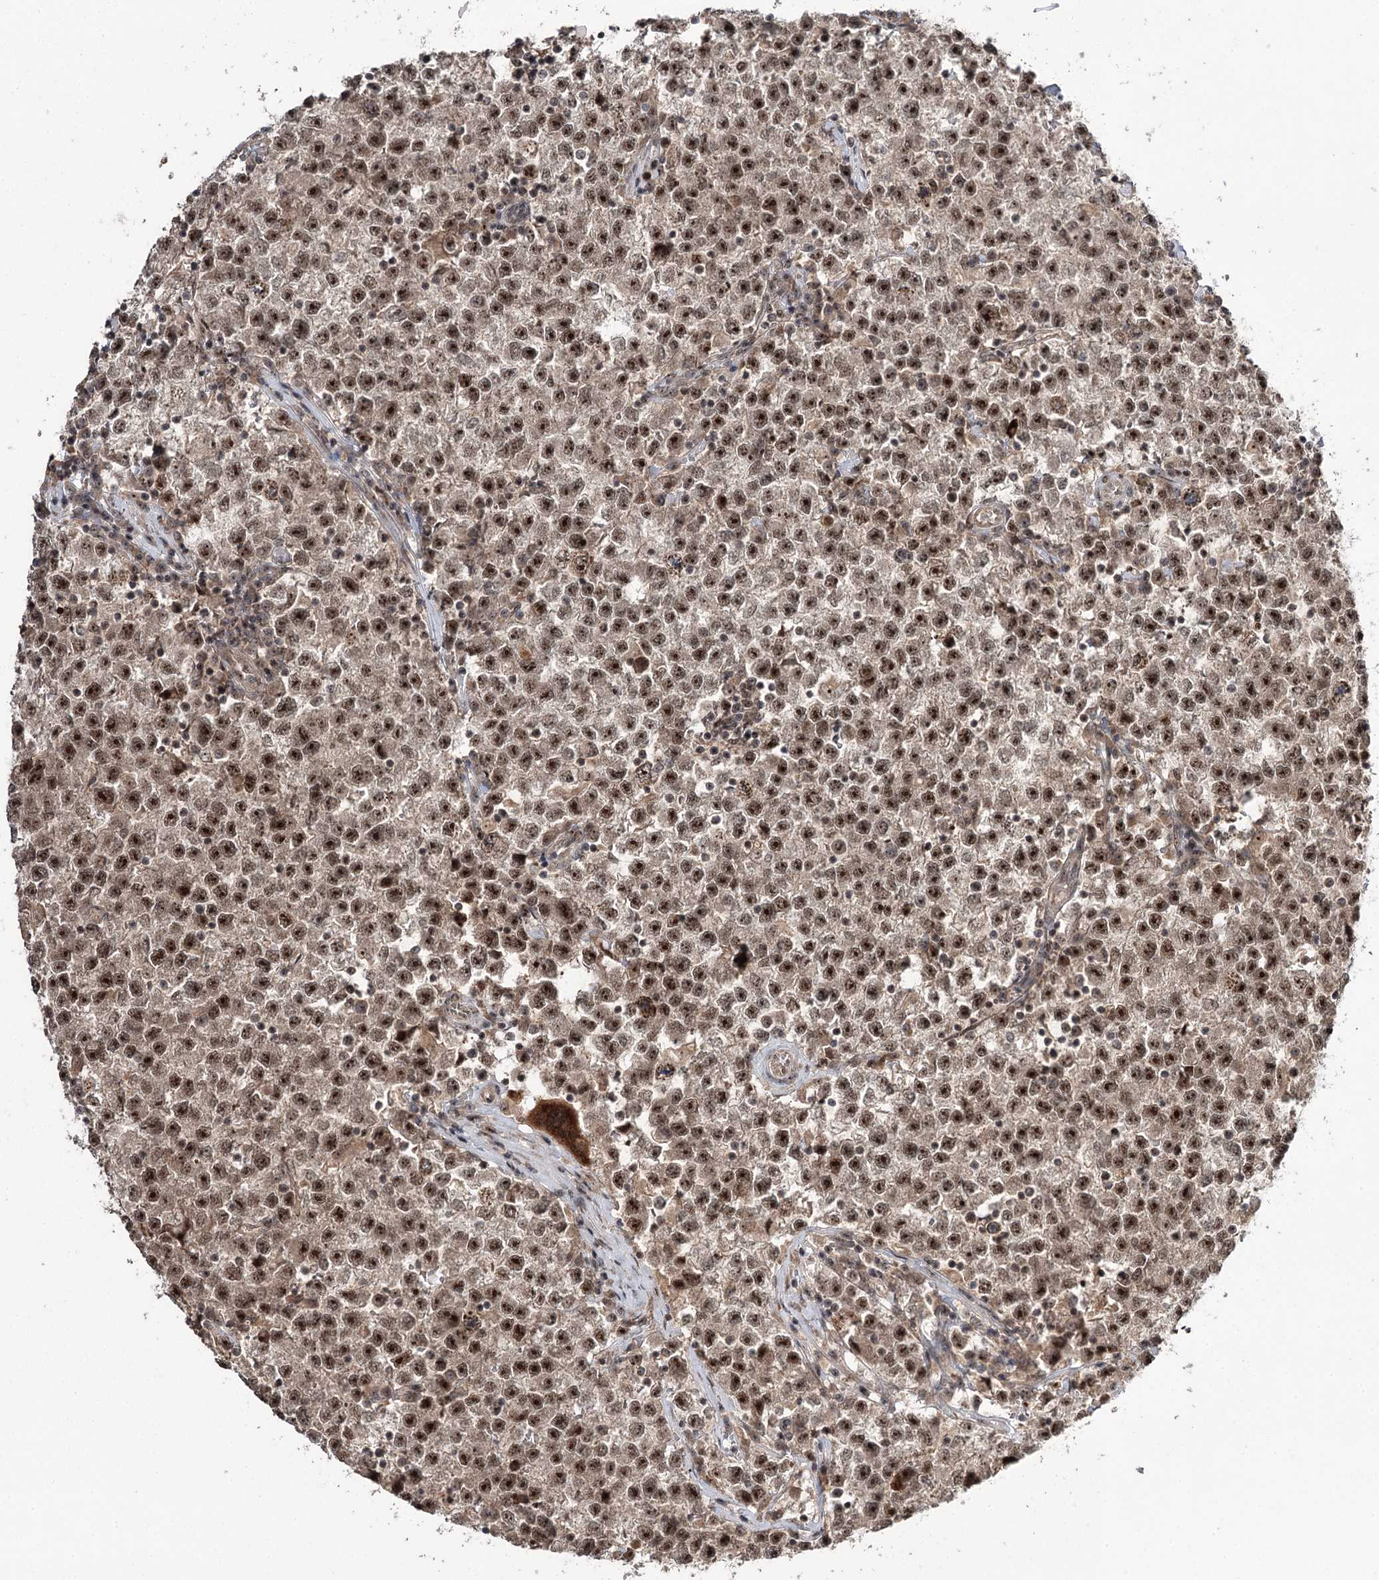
{"staining": {"intensity": "strong", "quantity": ">75%", "location": "nuclear"}, "tissue": "testis cancer", "cell_type": "Tumor cells", "image_type": "cancer", "snomed": [{"axis": "morphology", "description": "Seminoma, NOS"}, {"axis": "topography", "description": "Testis"}], "caption": "Human seminoma (testis) stained for a protein (brown) shows strong nuclear positive positivity in about >75% of tumor cells.", "gene": "ERCC3", "patient": {"sex": "male", "age": 22}}